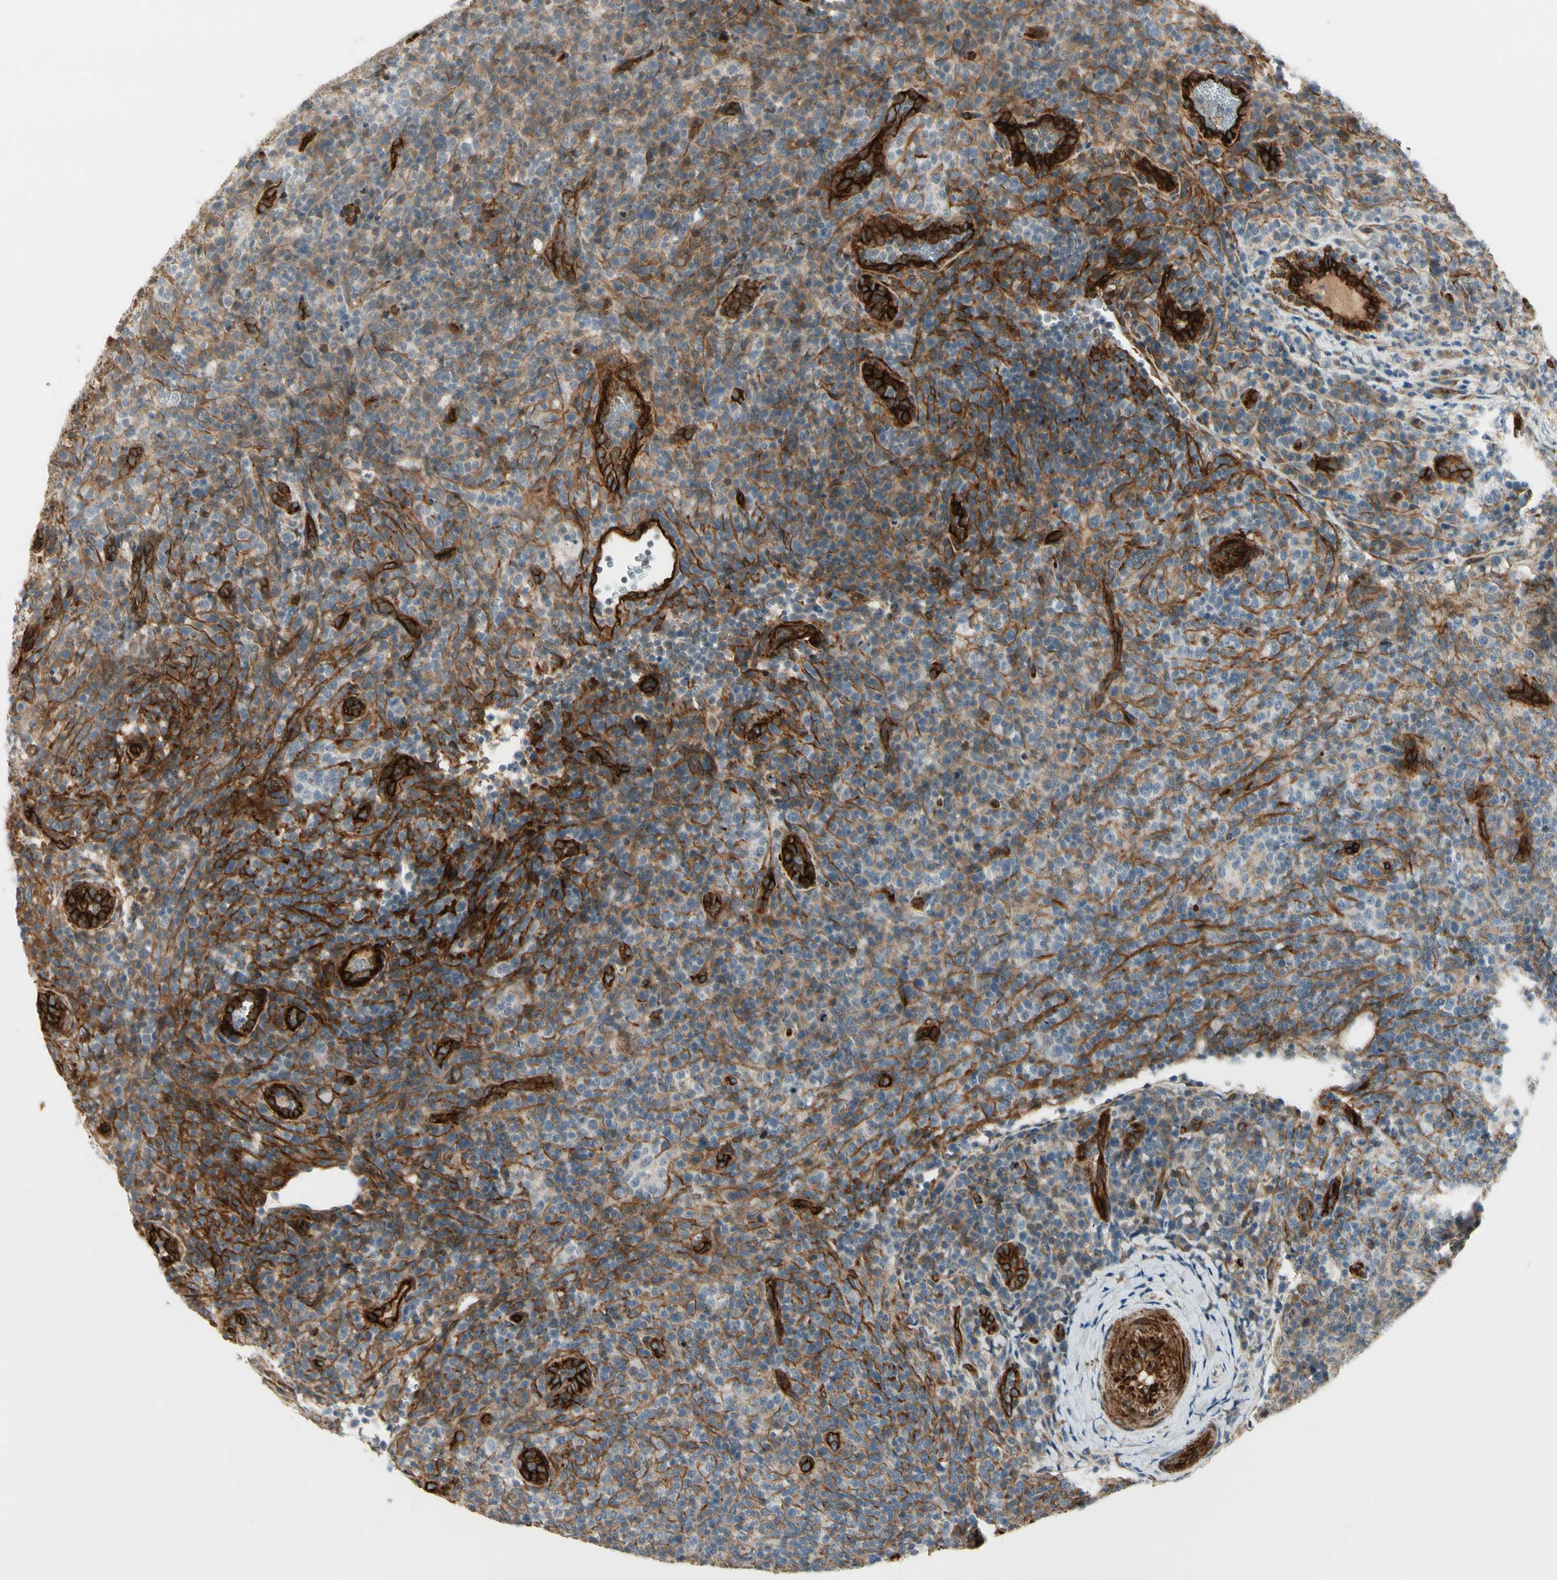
{"staining": {"intensity": "negative", "quantity": "none", "location": "none"}, "tissue": "lymphoma", "cell_type": "Tumor cells", "image_type": "cancer", "snomed": [{"axis": "morphology", "description": "Malignant lymphoma, non-Hodgkin's type, High grade"}, {"axis": "topography", "description": "Lymph node"}], "caption": "This is an immunohistochemistry image of malignant lymphoma, non-Hodgkin's type (high-grade). There is no staining in tumor cells.", "gene": "MCAM", "patient": {"sex": "female", "age": 76}}